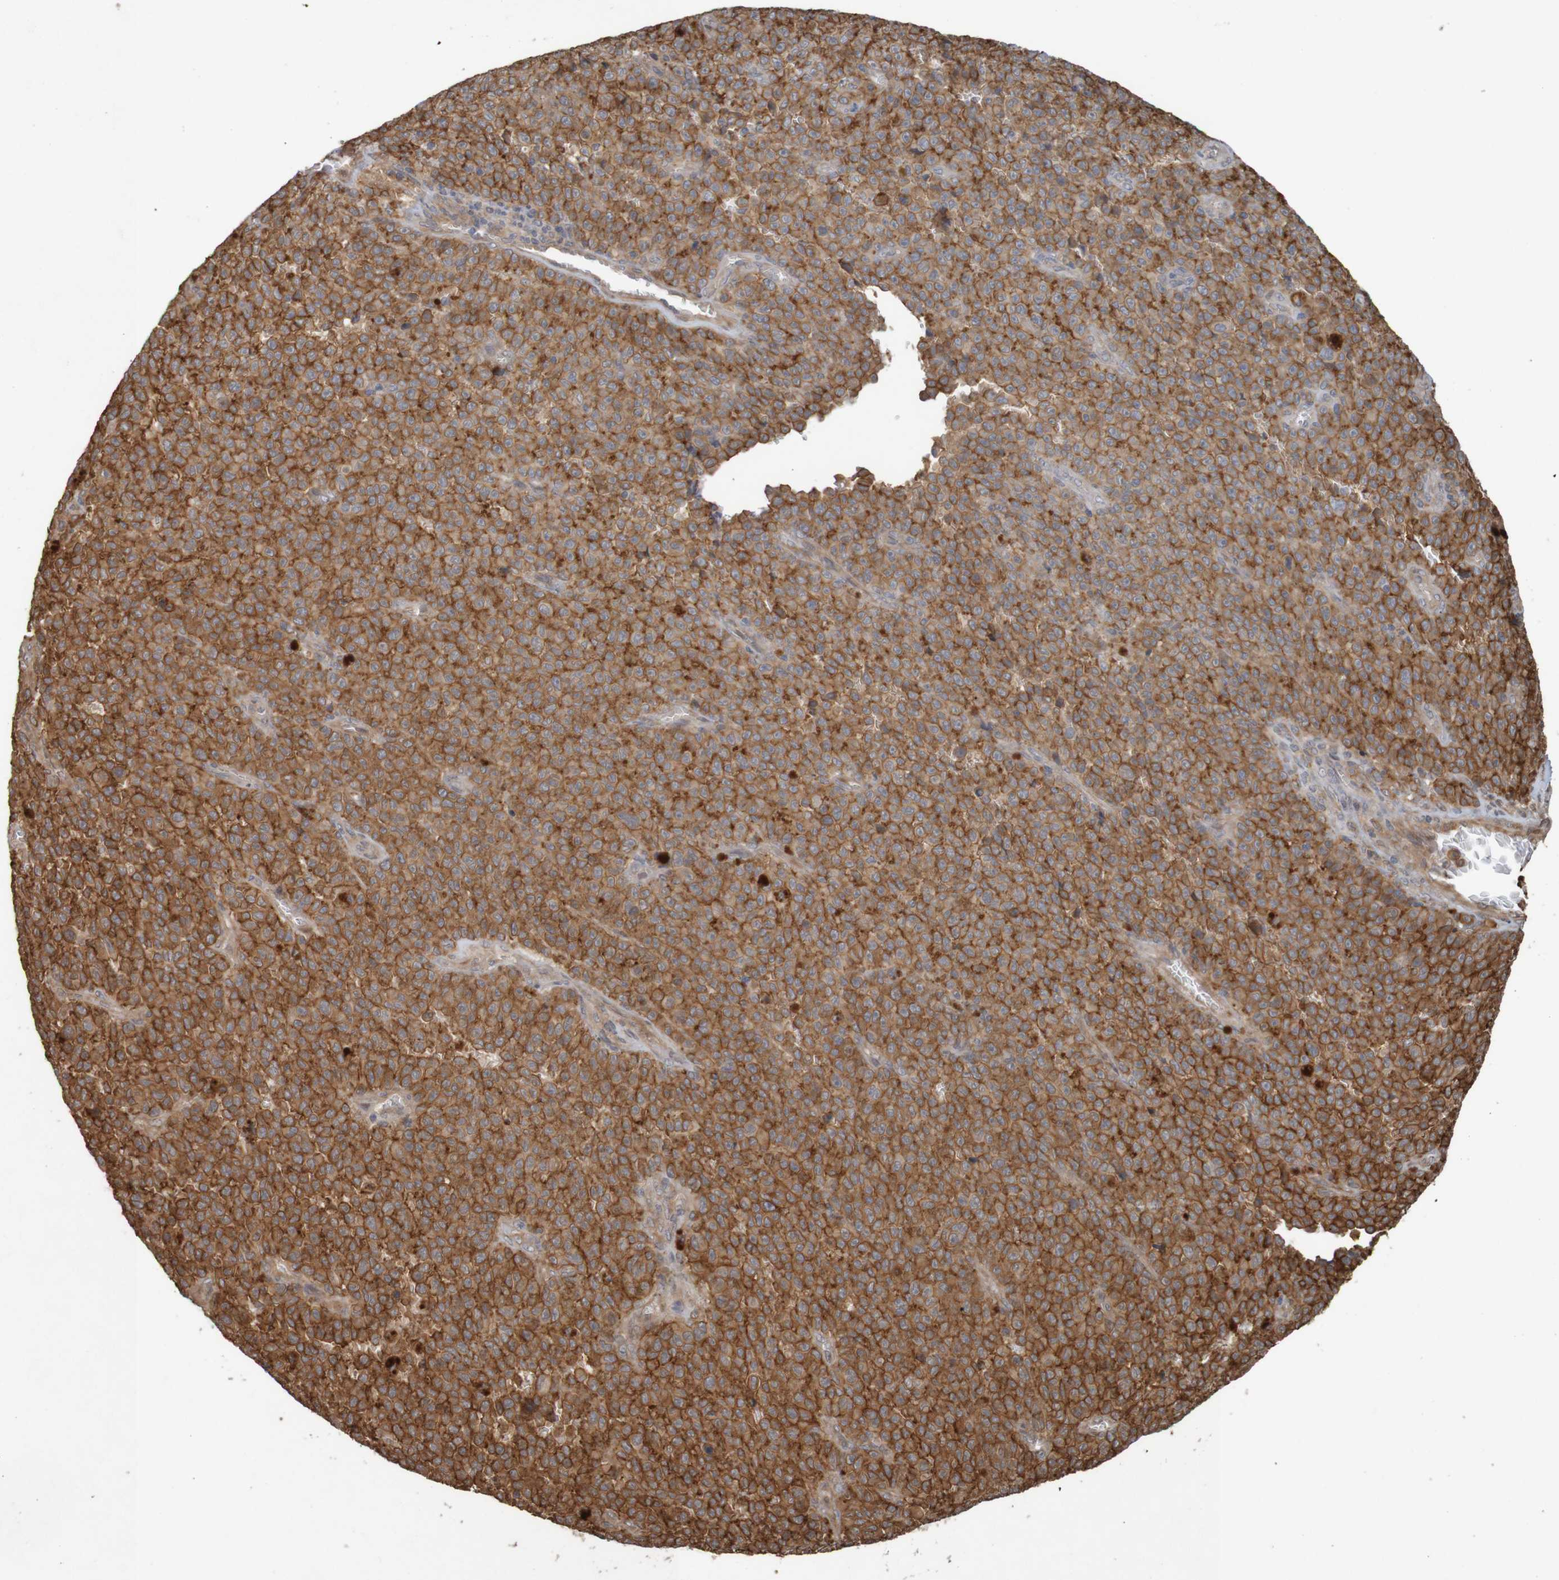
{"staining": {"intensity": "moderate", "quantity": ">75%", "location": "cytoplasmic/membranous"}, "tissue": "melanoma", "cell_type": "Tumor cells", "image_type": "cancer", "snomed": [{"axis": "morphology", "description": "Malignant melanoma, NOS"}, {"axis": "topography", "description": "Skin"}], "caption": "Immunohistochemical staining of malignant melanoma displays medium levels of moderate cytoplasmic/membranous protein positivity in about >75% of tumor cells. (brown staining indicates protein expression, while blue staining denotes nuclei).", "gene": "ARHGEF11", "patient": {"sex": "female", "age": 82}}